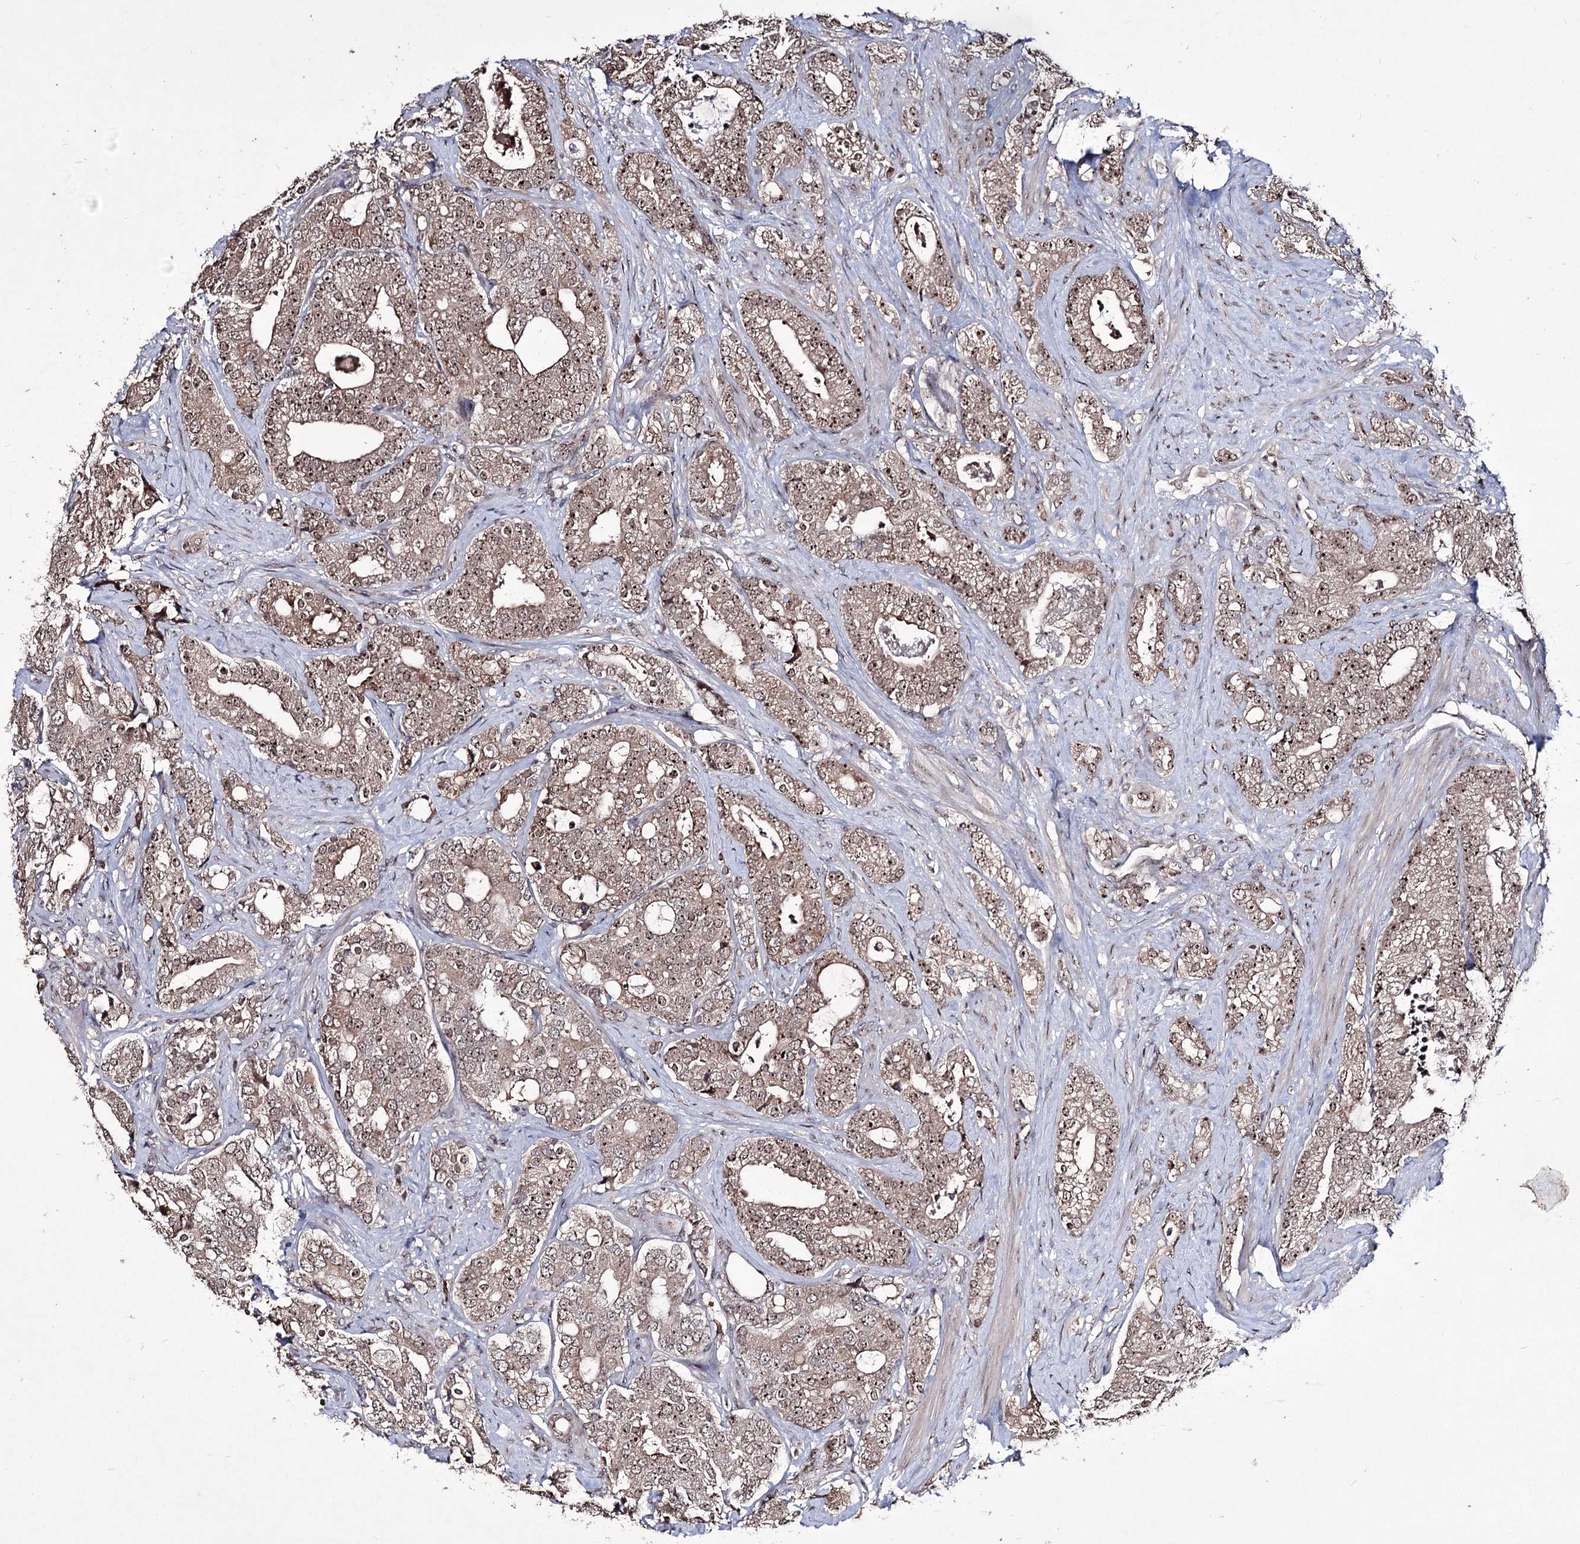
{"staining": {"intensity": "weak", "quantity": ">75%", "location": "cytoplasmic/membranous,nuclear"}, "tissue": "prostate cancer", "cell_type": "Tumor cells", "image_type": "cancer", "snomed": [{"axis": "morphology", "description": "Adenocarcinoma, High grade"}, {"axis": "topography", "description": "Prostate and seminal vesicle, NOS"}], "caption": "Weak cytoplasmic/membranous and nuclear protein staining is identified in approximately >75% of tumor cells in high-grade adenocarcinoma (prostate).", "gene": "VGLL4", "patient": {"sex": "male", "age": 67}}